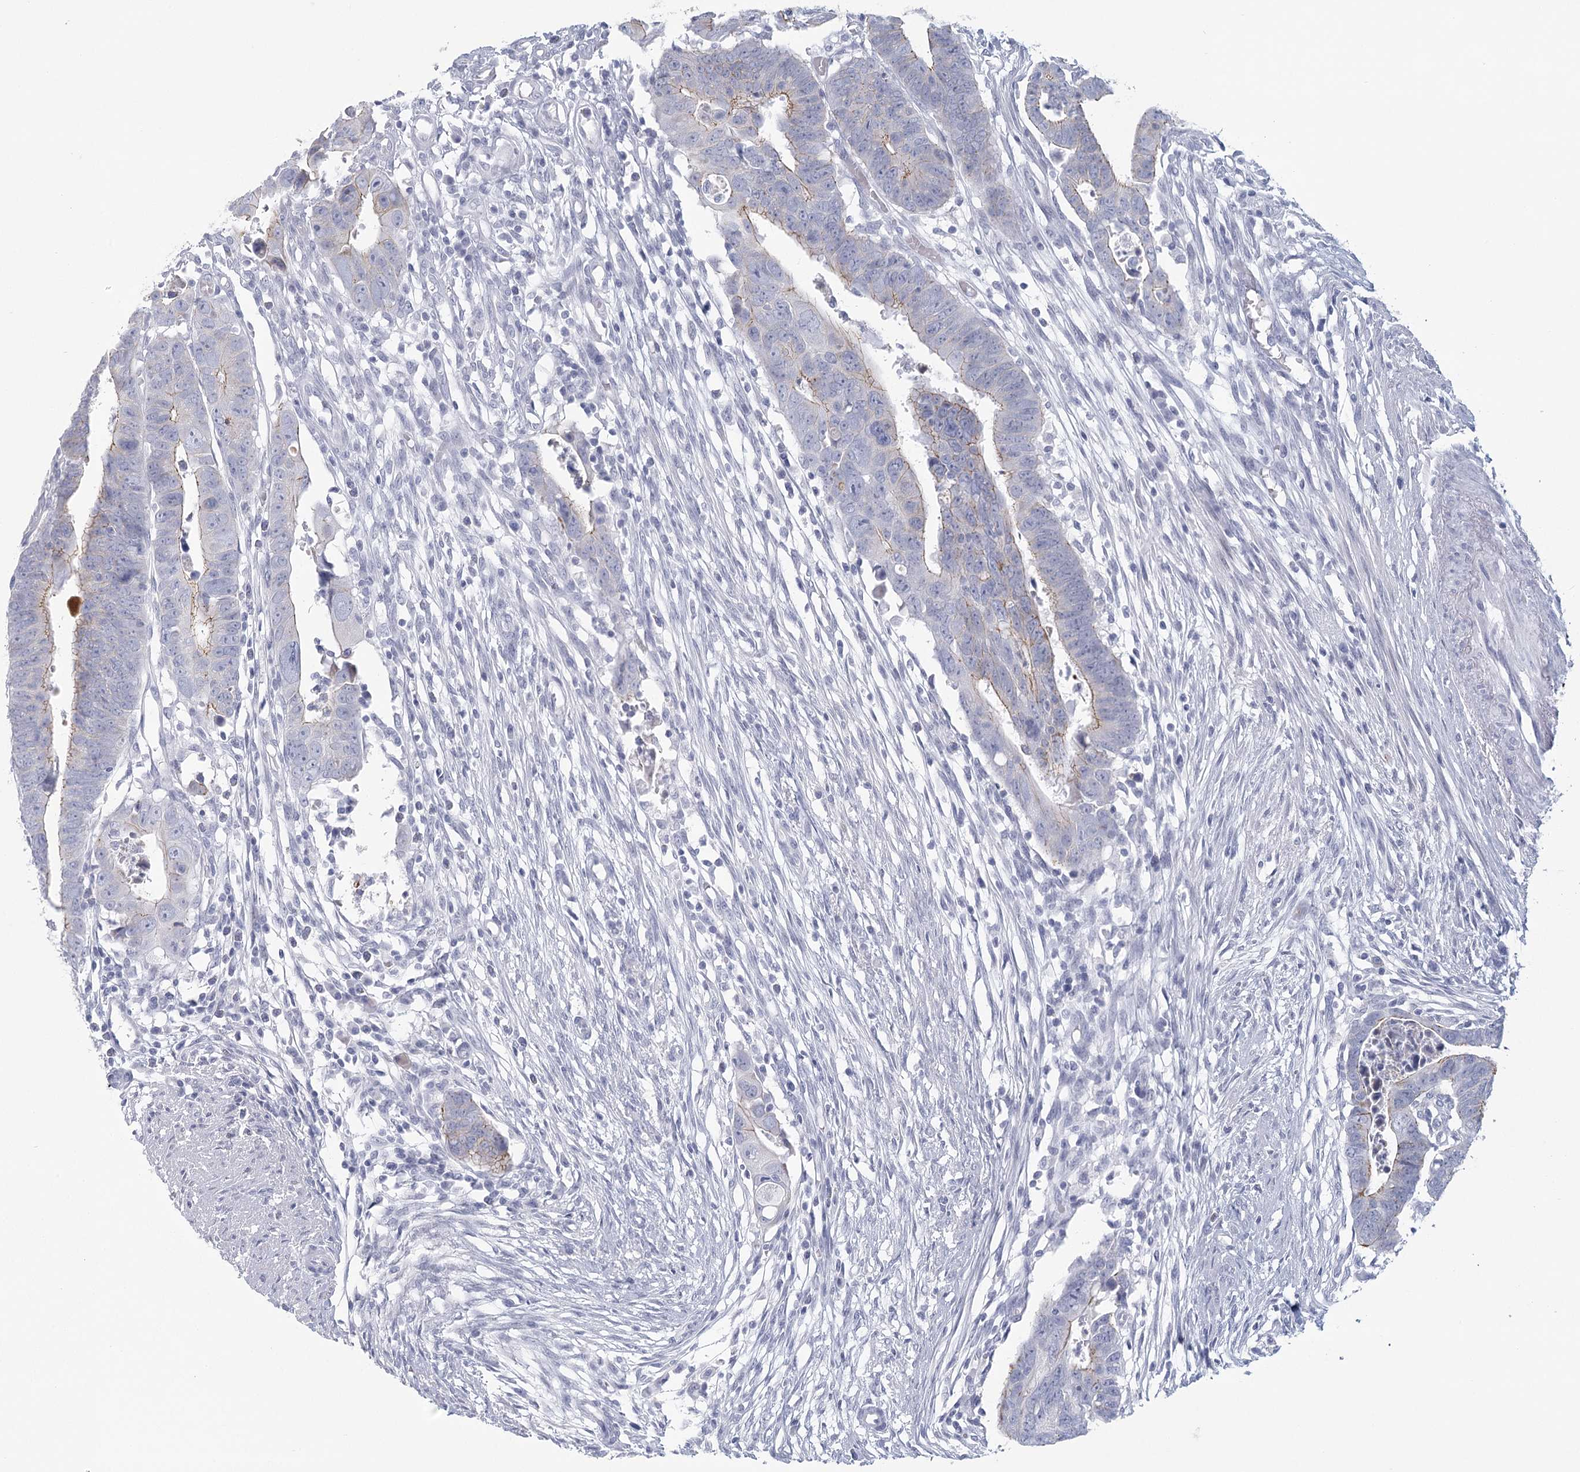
{"staining": {"intensity": "weak", "quantity": "<25%", "location": "cytoplasmic/membranous"}, "tissue": "colorectal cancer", "cell_type": "Tumor cells", "image_type": "cancer", "snomed": [{"axis": "morphology", "description": "Adenocarcinoma, NOS"}, {"axis": "topography", "description": "Rectum"}], "caption": "A high-resolution histopathology image shows immunohistochemistry staining of colorectal cancer (adenocarcinoma), which shows no significant positivity in tumor cells. (DAB immunohistochemistry, high magnification).", "gene": "WNT8B", "patient": {"sex": "female", "age": 65}}